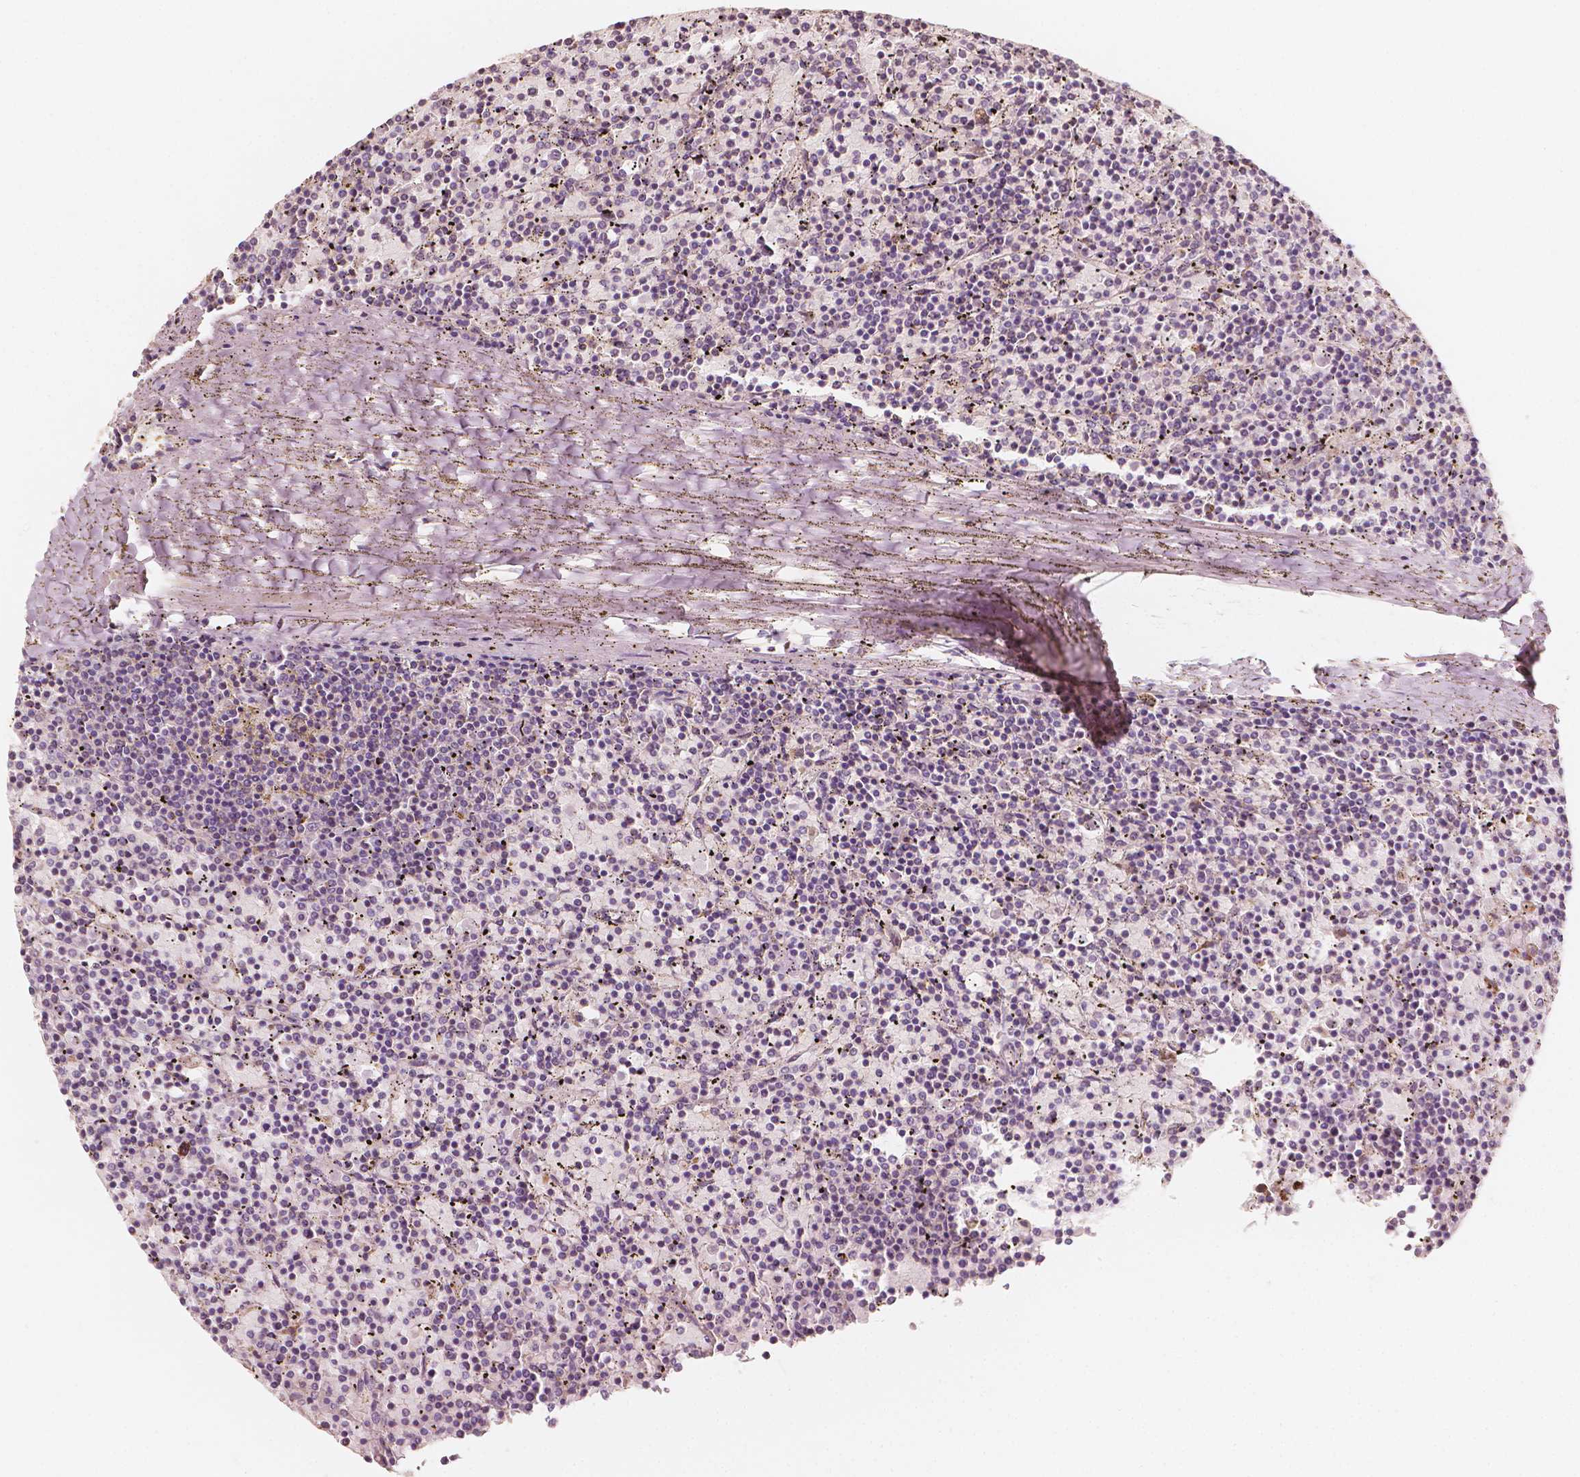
{"staining": {"intensity": "negative", "quantity": "none", "location": "none"}, "tissue": "lymphoma", "cell_type": "Tumor cells", "image_type": "cancer", "snomed": [{"axis": "morphology", "description": "Malignant lymphoma, non-Hodgkin's type, Low grade"}, {"axis": "topography", "description": "Spleen"}], "caption": "Human lymphoma stained for a protein using immunohistochemistry shows no staining in tumor cells.", "gene": "SHPK", "patient": {"sex": "female", "age": 77}}